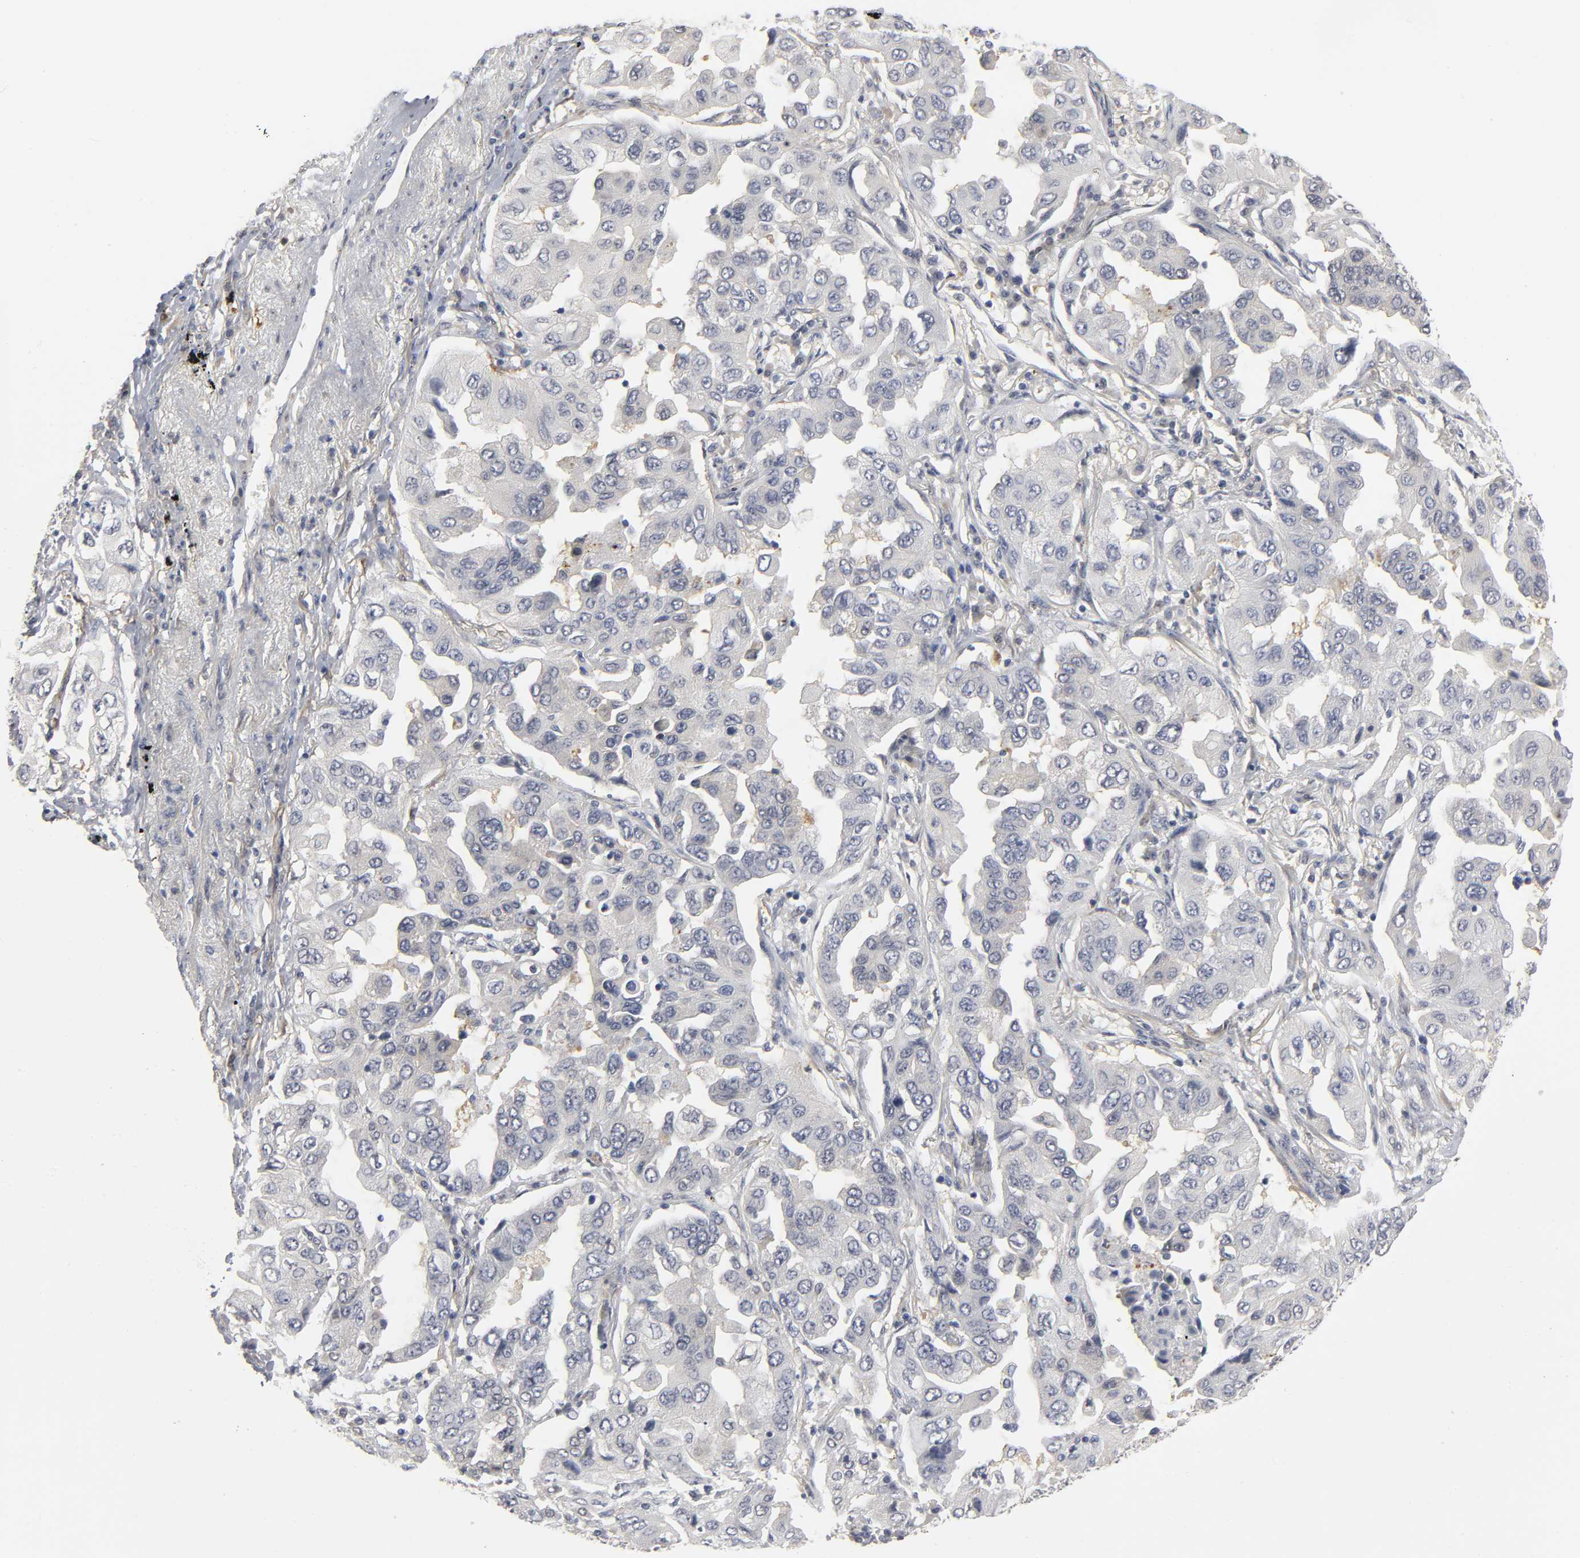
{"staining": {"intensity": "negative", "quantity": "none", "location": "none"}, "tissue": "lung cancer", "cell_type": "Tumor cells", "image_type": "cancer", "snomed": [{"axis": "morphology", "description": "Adenocarcinoma, NOS"}, {"axis": "topography", "description": "Lung"}], "caption": "High magnification brightfield microscopy of lung cancer (adenocarcinoma) stained with DAB (3,3'-diaminobenzidine) (brown) and counterstained with hematoxylin (blue): tumor cells show no significant expression.", "gene": "PDLIM3", "patient": {"sex": "female", "age": 65}}